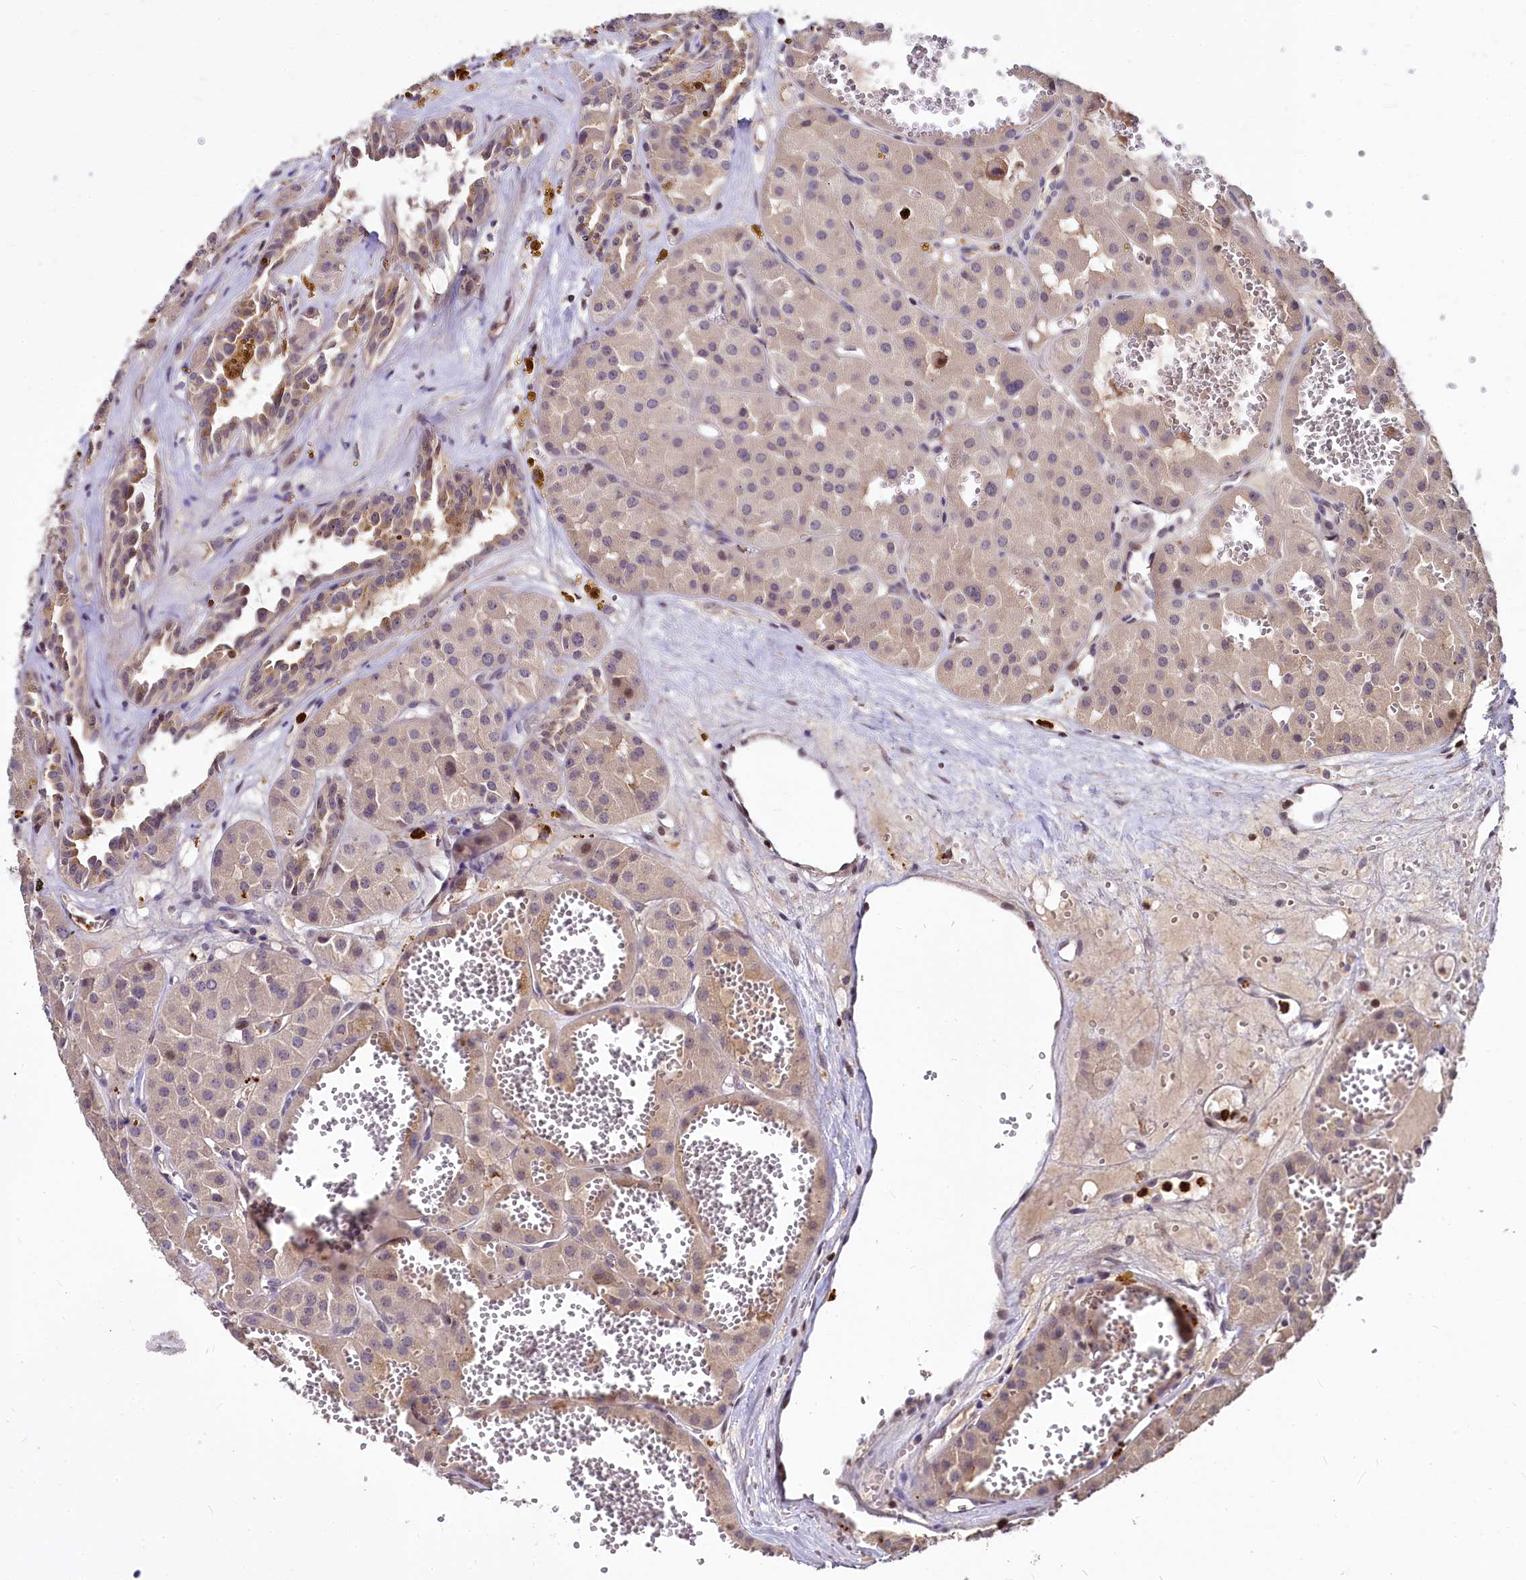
{"staining": {"intensity": "weak", "quantity": ">75%", "location": "cytoplasmic/membranous"}, "tissue": "renal cancer", "cell_type": "Tumor cells", "image_type": "cancer", "snomed": [{"axis": "morphology", "description": "Carcinoma, NOS"}, {"axis": "topography", "description": "Kidney"}], "caption": "High-magnification brightfield microscopy of carcinoma (renal) stained with DAB (3,3'-diaminobenzidine) (brown) and counterstained with hematoxylin (blue). tumor cells exhibit weak cytoplasmic/membranous staining is seen in approximately>75% of cells.", "gene": "ATG101", "patient": {"sex": "female", "age": 75}}